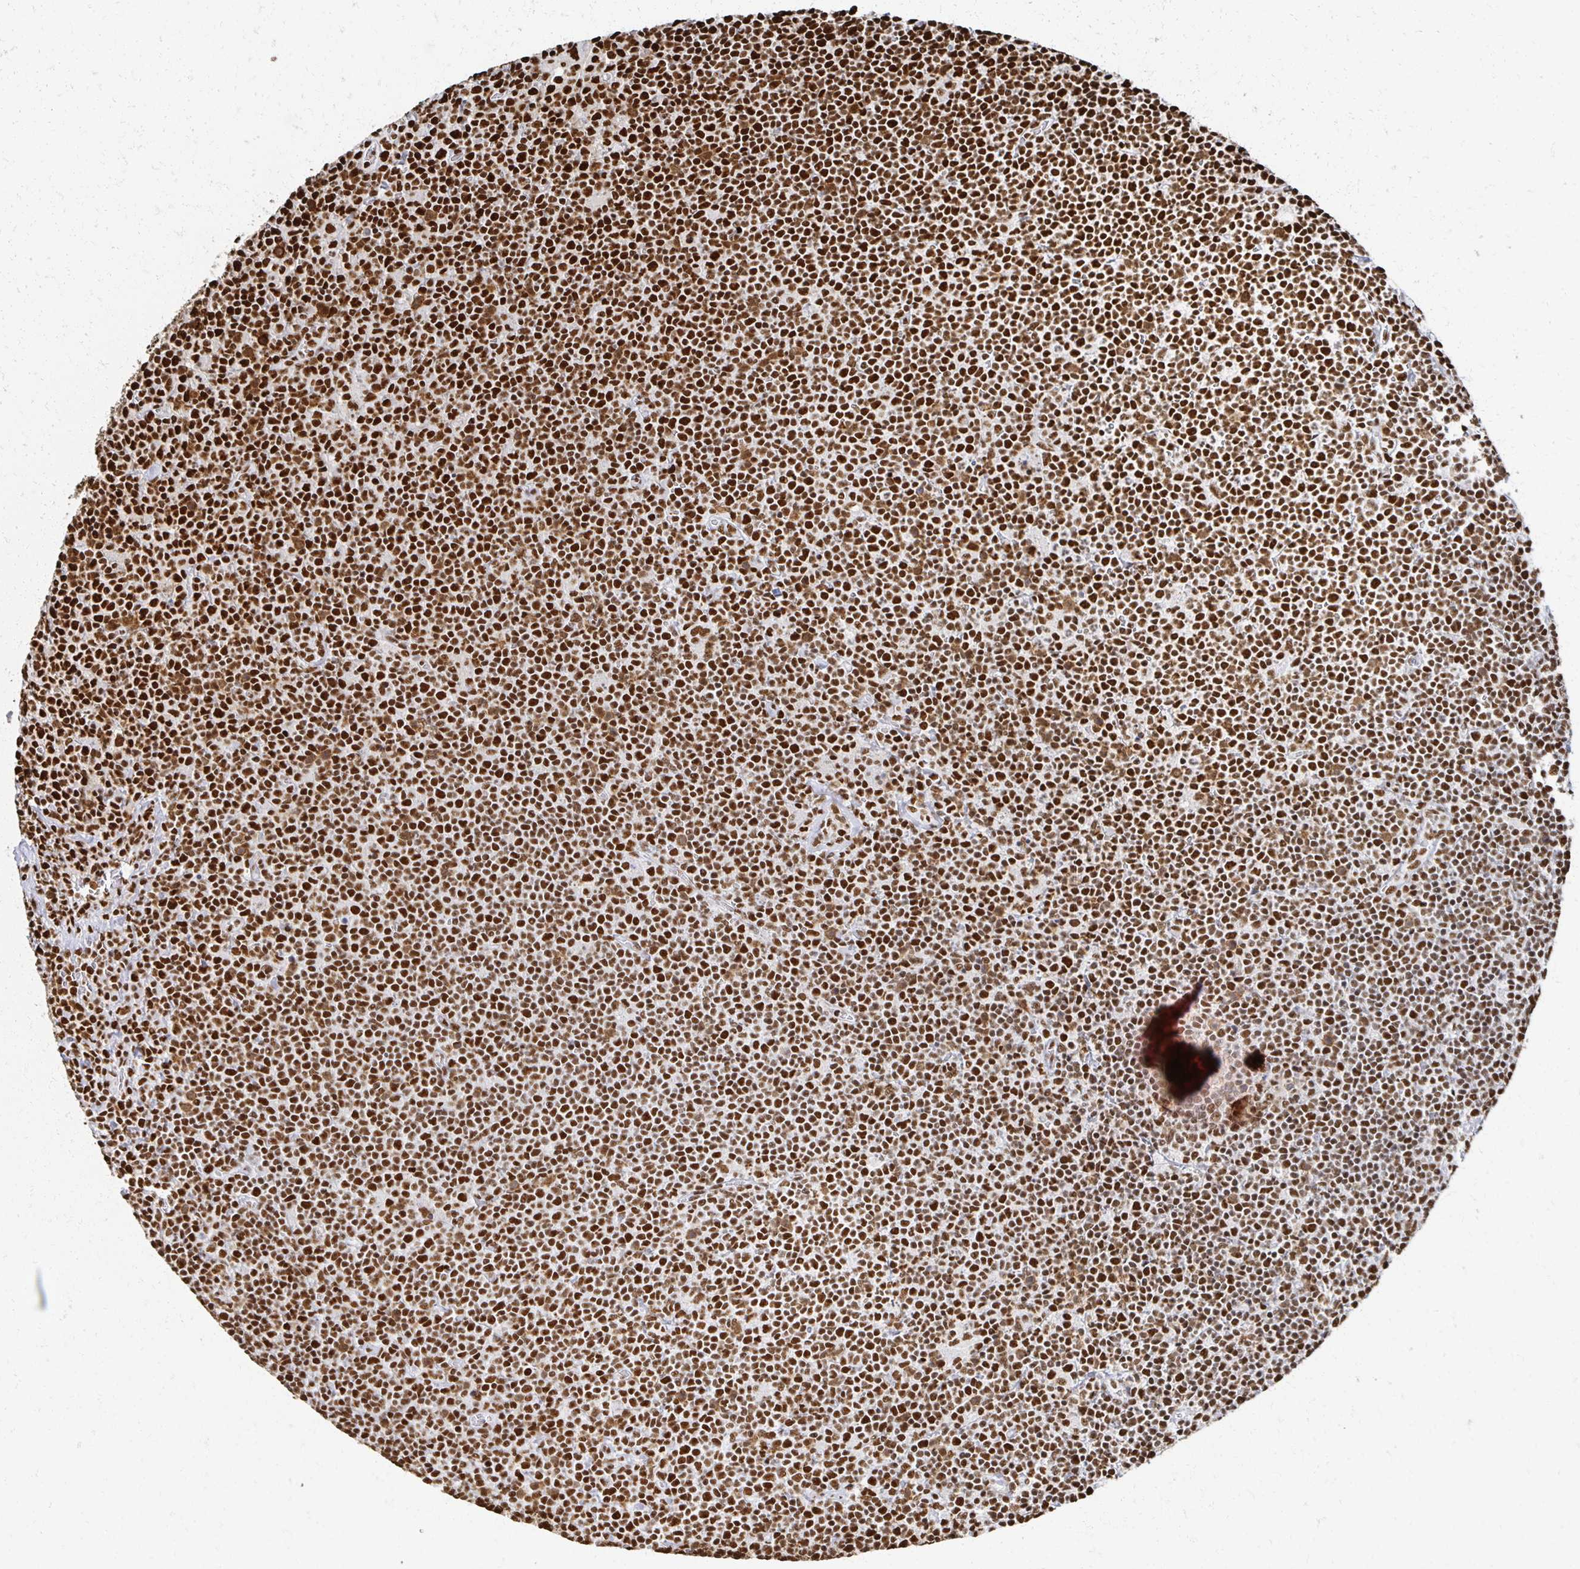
{"staining": {"intensity": "strong", "quantity": ">75%", "location": "nuclear"}, "tissue": "lymphoma", "cell_type": "Tumor cells", "image_type": "cancer", "snomed": [{"axis": "morphology", "description": "Malignant lymphoma, non-Hodgkin's type, High grade"}, {"axis": "topography", "description": "Lymph node"}], "caption": "Lymphoma stained with a protein marker displays strong staining in tumor cells.", "gene": "RBBP7", "patient": {"sex": "male", "age": 61}}